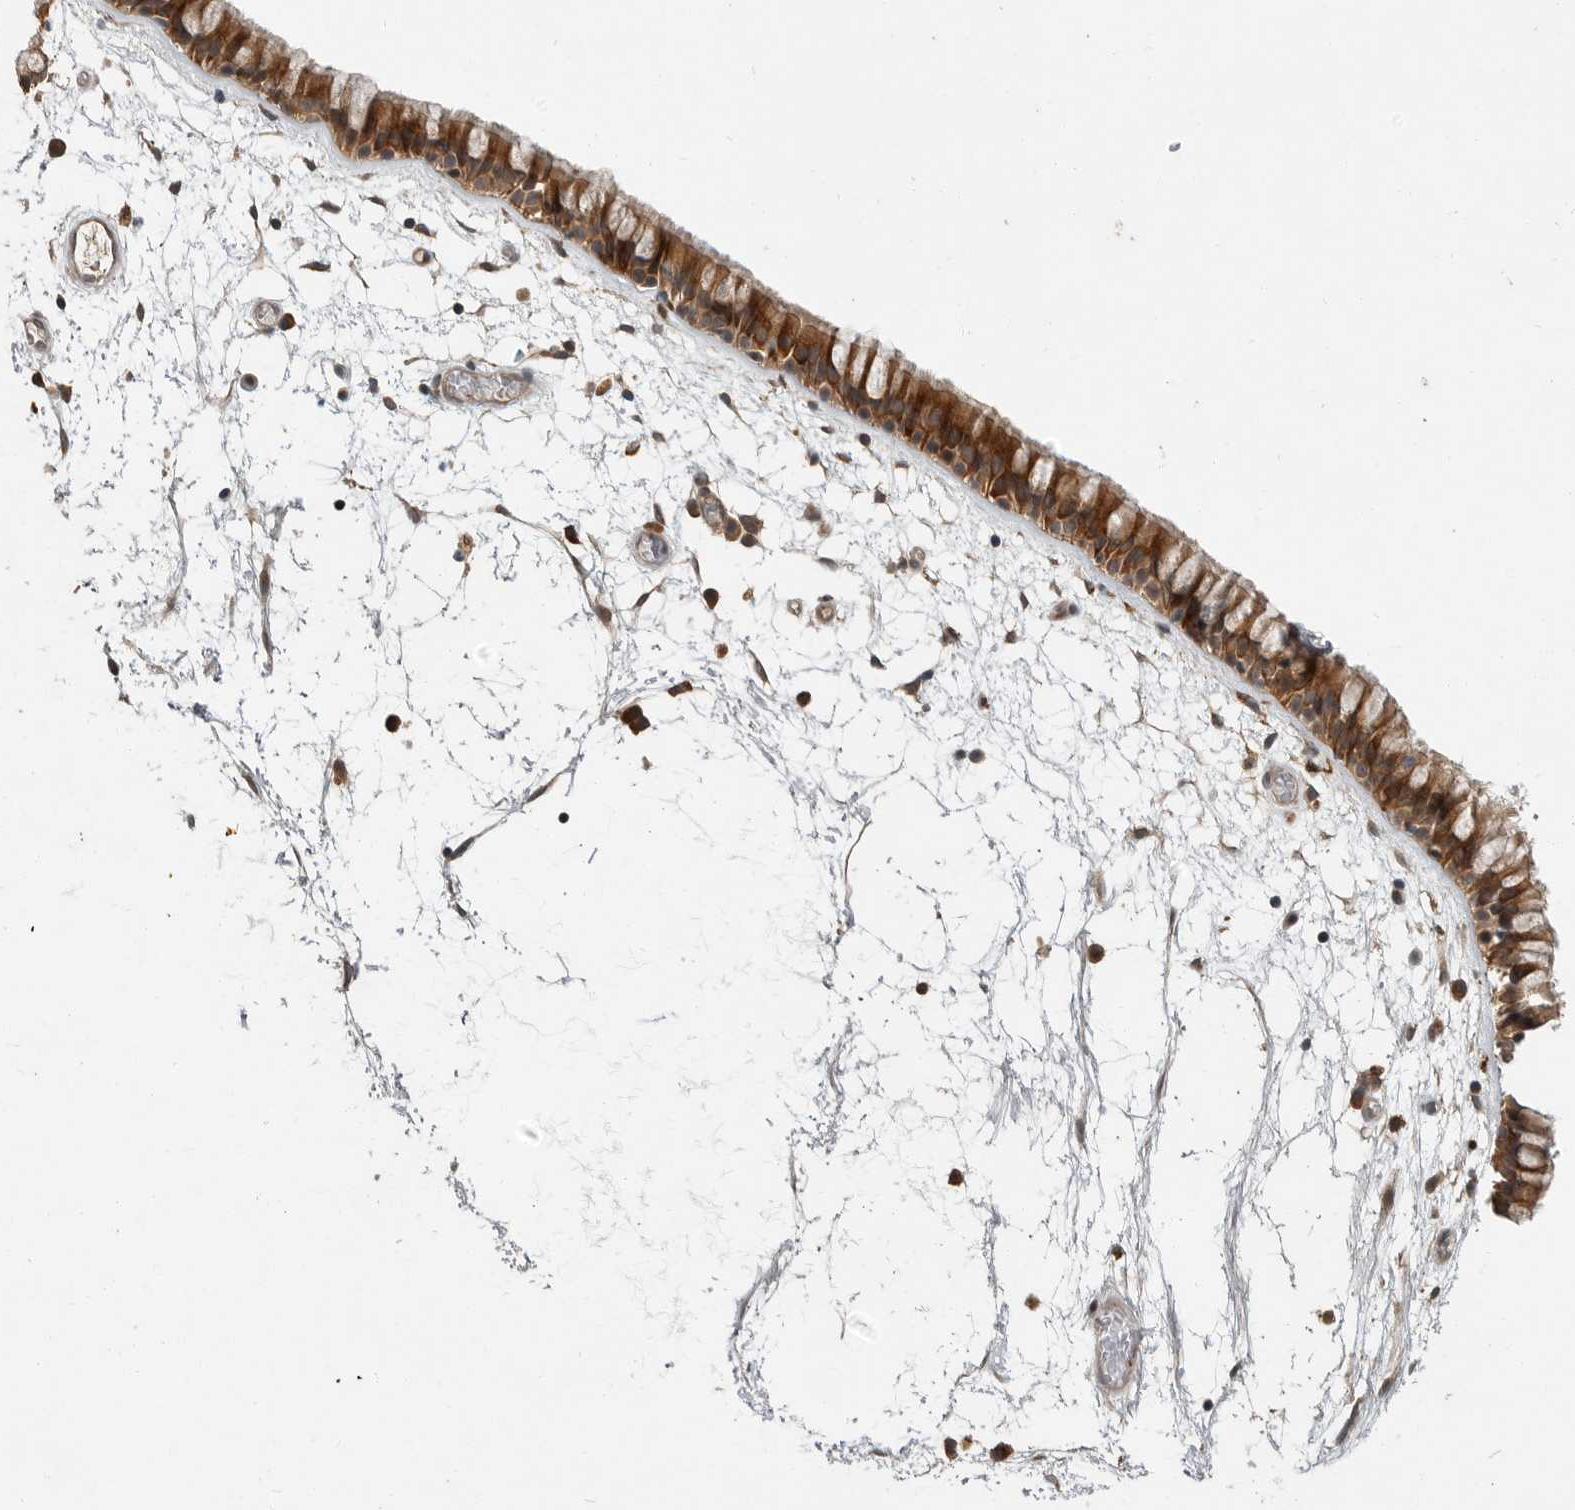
{"staining": {"intensity": "moderate", "quantity": ">75%", "location": "cytoplasmic/membranous"}, "tissue": "nasopharynx", "cell_type": "Respiratory epithelial cells", "image_type": "normal", "snomed": [{"axis": "morphology", "description": "Normal tissue, NOS"}, {"axis": "morphology", "description": "Inflammation, NOS"}, {"axis": "topography", "description": "Nasopharynx"}], "caption": "Respiratory epithelial cells exhibit medium levels of moderate cytoplasmic/membranous expression in about >75% of cells in unremarkable nasopharynx.", "gene": "OSBPL9", "patient": {"sex": "male", "age": 48}}